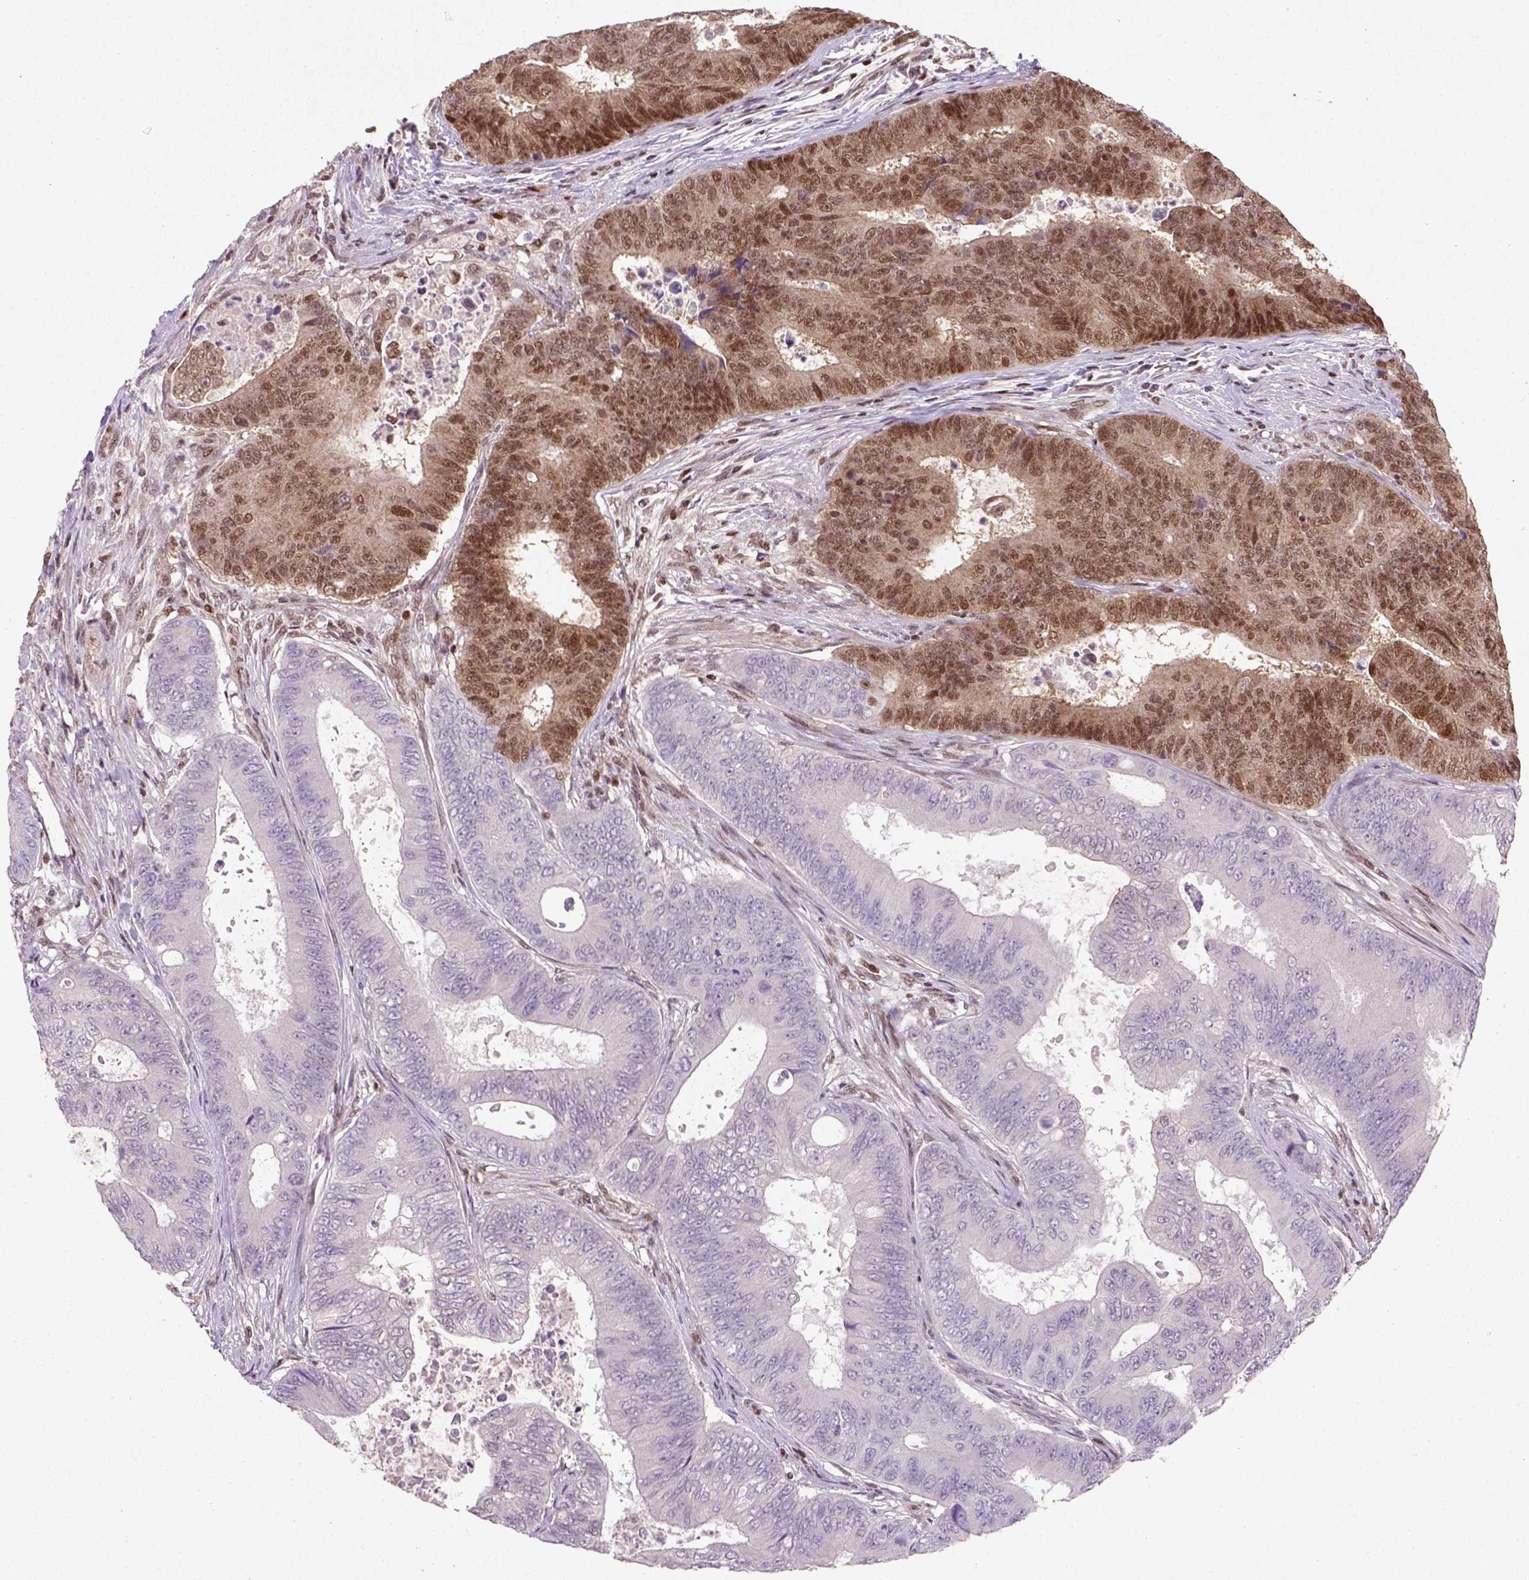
{"staining": {"intensity": "moderate", "quantity": "25%-75%", "location": "nuclear"}, "tissue": "colorectal cancer", "cell_type": "Tumor cells", "image_type": "cancer", "snomed": [{"axis": "morphology", "description": "Adenocarcinoma, NOS"}, {"axis": "topography", "description": "Colon"}], "caption": "Immunohistochemical staining of colorectal adenocarcinoma shows moderate nuclear protein expression in approximately 25%-75% of tumor cells.", "gene": "MGMT", "patient": {"sex": "female", "age": 48}}